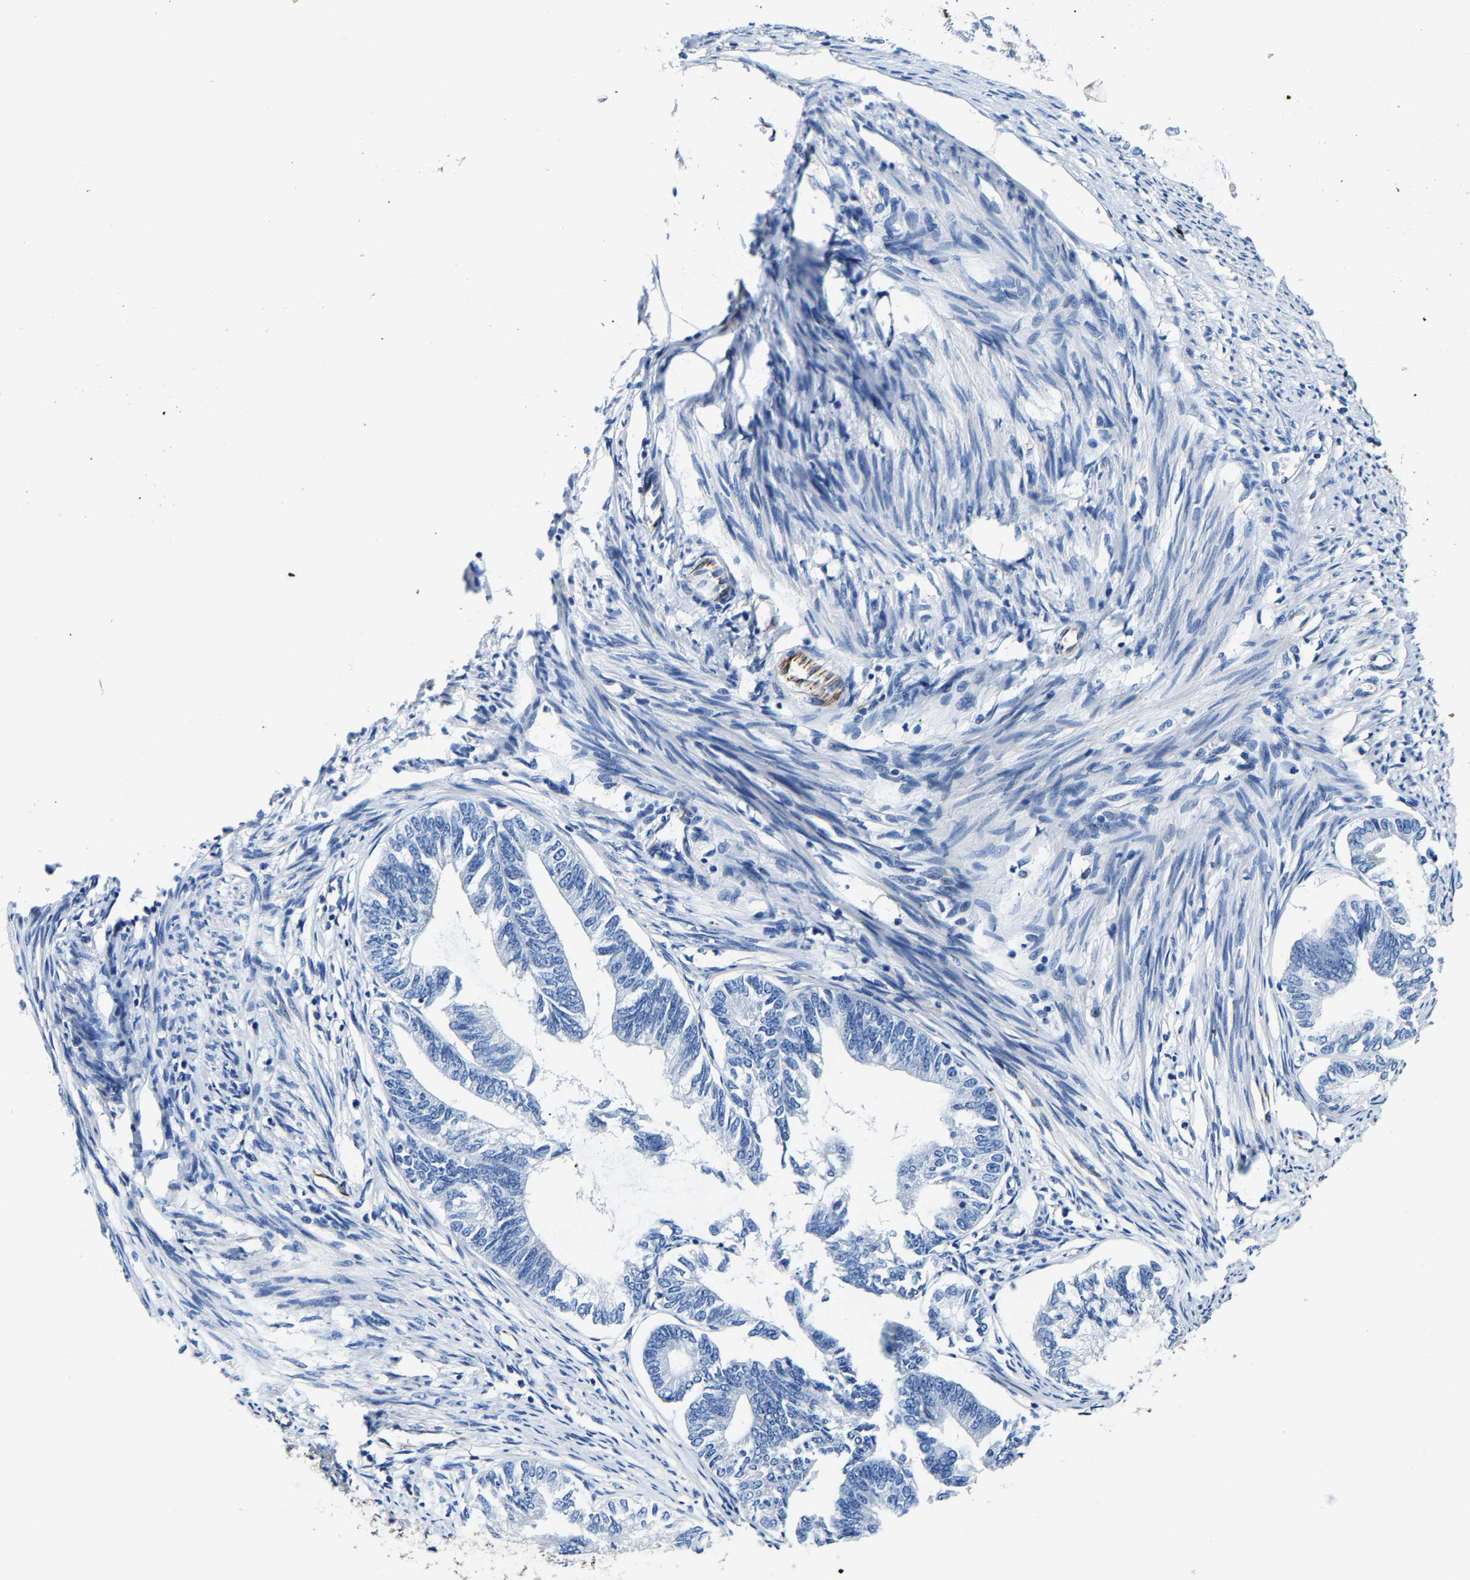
{"staining": {"intensity": "negative", "quantity": "none", "location": "none"}, "tissue": "endometrial cancer", "cell_type": "Tumor cells", "image_type": "cancer", "snomed": [{"axis": "morphology", "description": "Adenocarcinoma, NOS"}, {"axis": "topography", "description": "Endometrium"}], "caption": "Endometrial adenocarcinoma stained for a protein using IHC exhibits no staining tumor cells.", "gene": "MMEL1", "patient": {"sex": "female", "age": 86}}